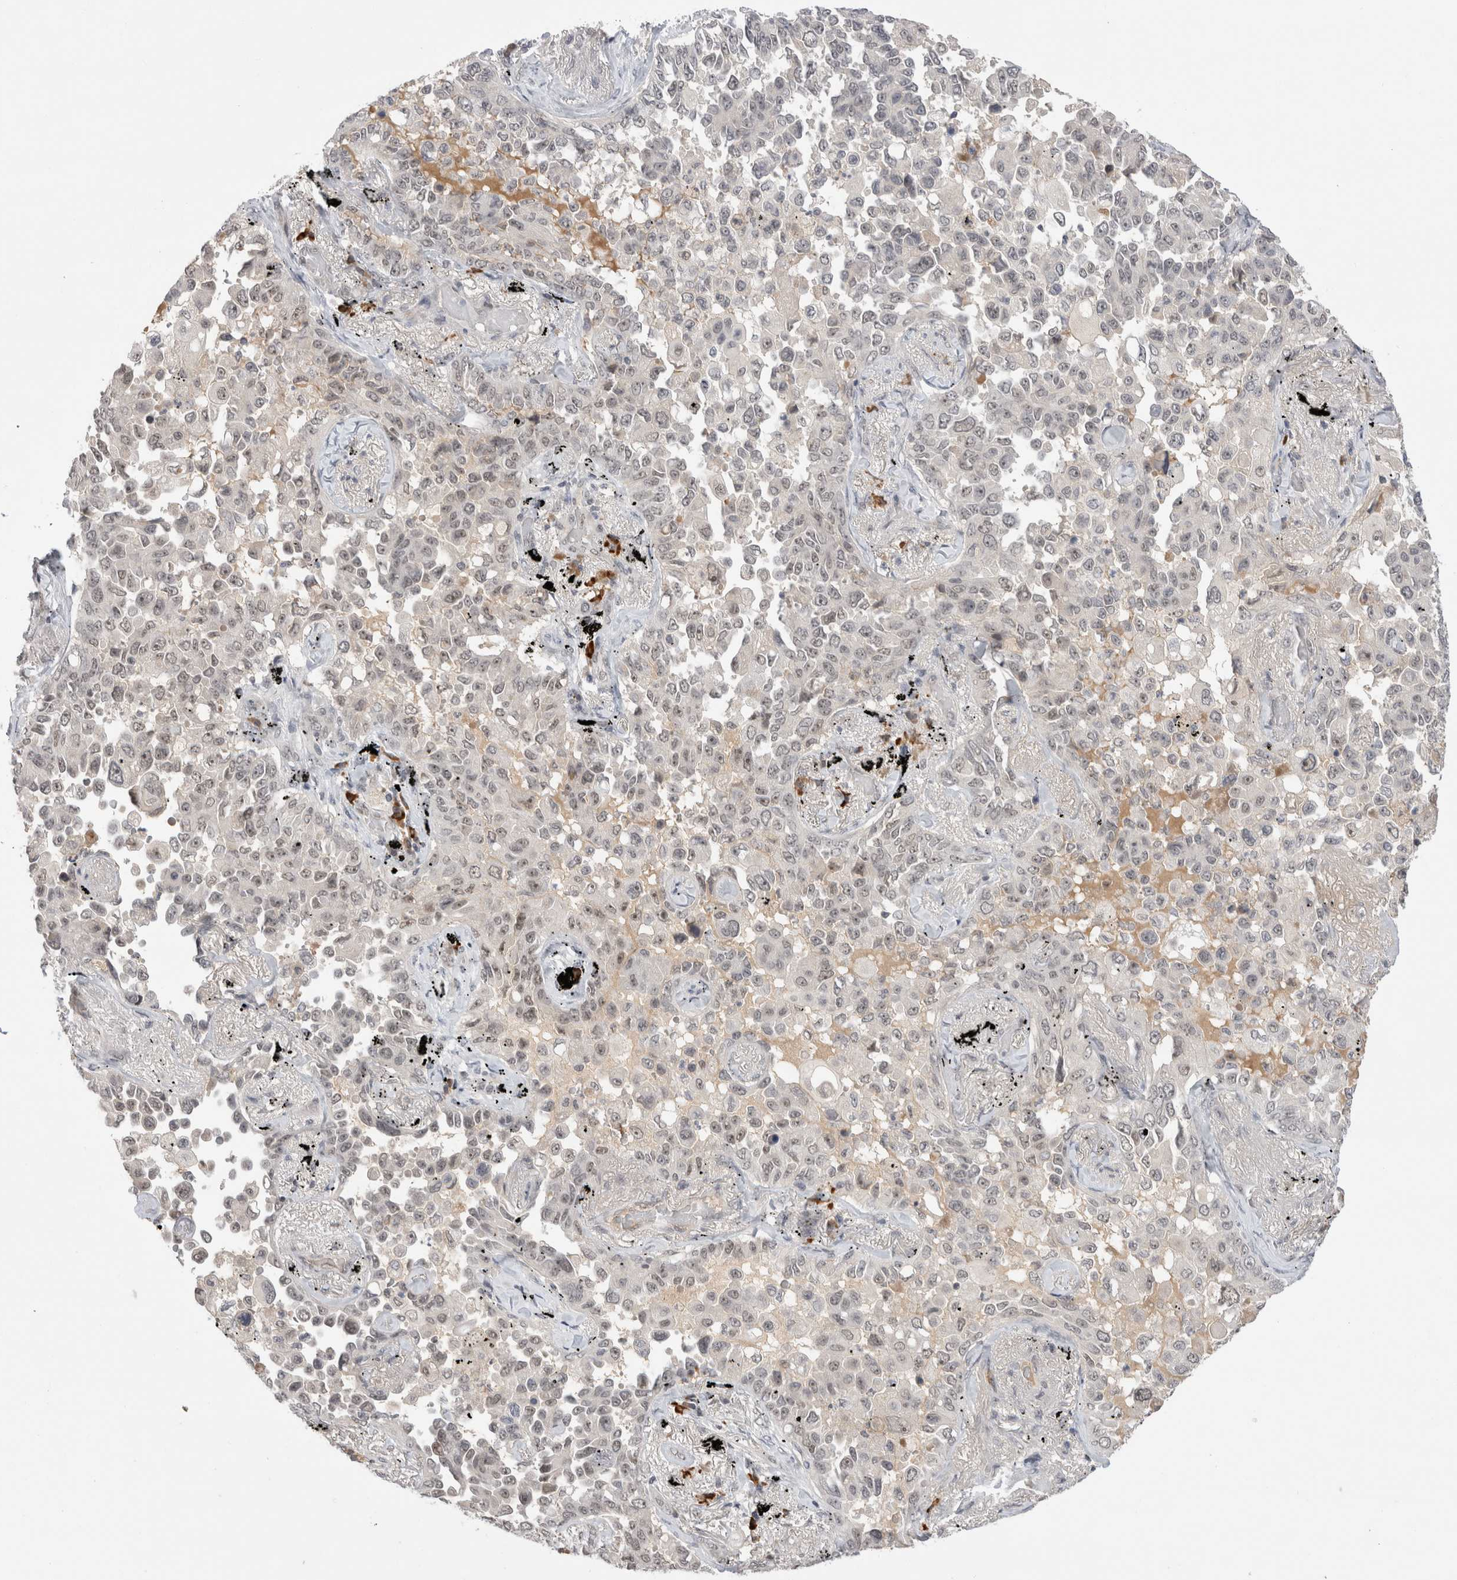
{"staining": {"intensity": "weak", "quantity": ">75%", "location": "nuclear"}, "tissue": "lung cancer", "cell_type": "Tumor cells", "image_type": "cancer", "snomed": [{"axis": "morphology", "description": "Adenocarcinoma, NOS"}, {"axis": "topography", "description": "Lung"}], "caption": "Protein expression analysis of human lung cancer (adenocarcinoma) reveals weak nuclear staining in about >75% of tumor cells. The protein is shown in brown color, while the nuclei are stained blue.", "gene": "ZNF24", "patient": {"sex": "female", "age": 67}}